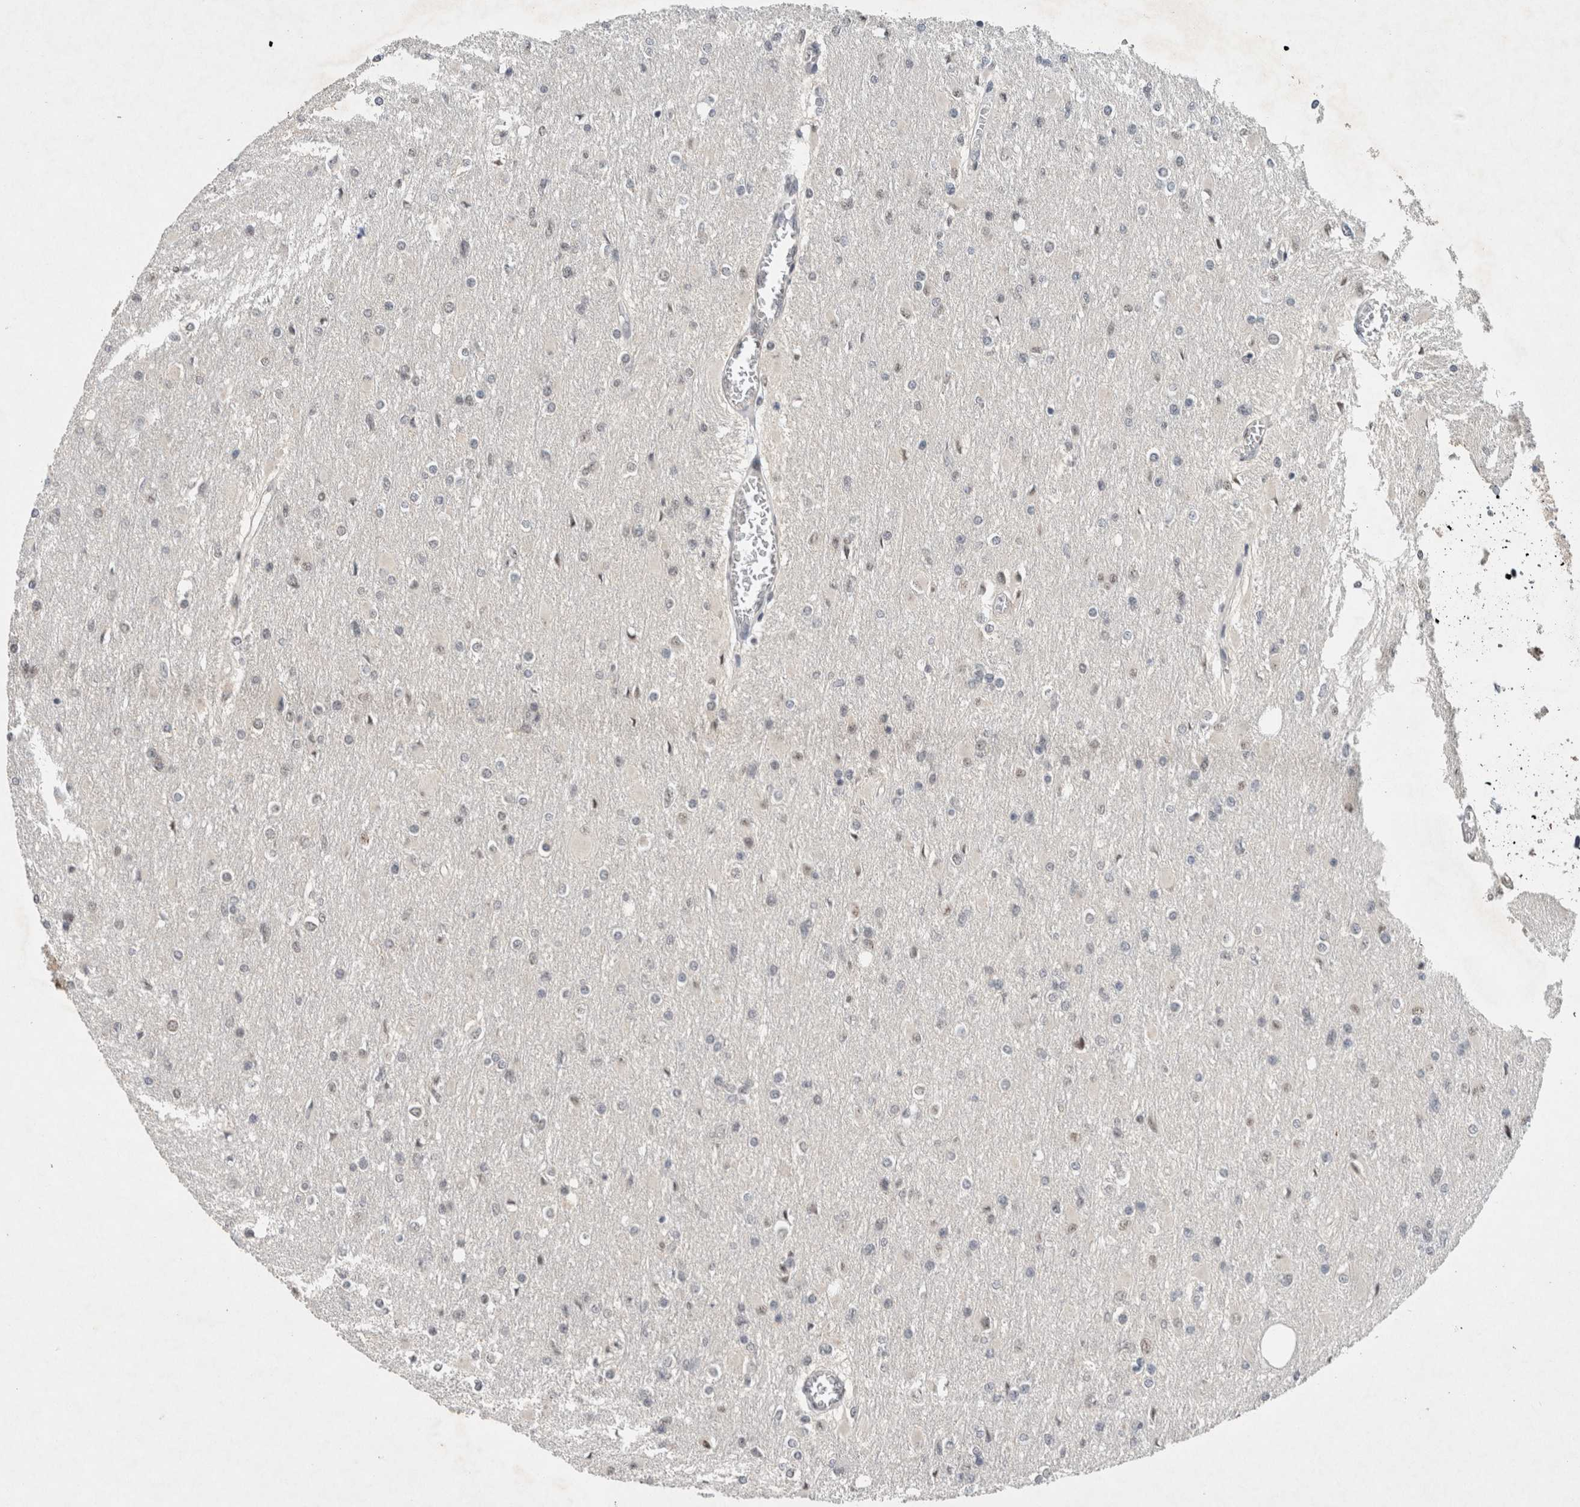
{"staining": {"intensity": "negative", "quantity": "none", "location": "none"}, "tissue": "glioma", "cell_type": "Tumor cells", "image_type": "cancer", "snomed": [{"axis": "morphology", "description": "Glioma, malignant, High grade"}, {"axis": "topography", "description": "Cerebral cortex"}], "caption": "This is an IHC micrograph of glioma. There is no expression in tumor cells.", "gene": "DDX42", "patient": {"sex": "female", "age": 36}}